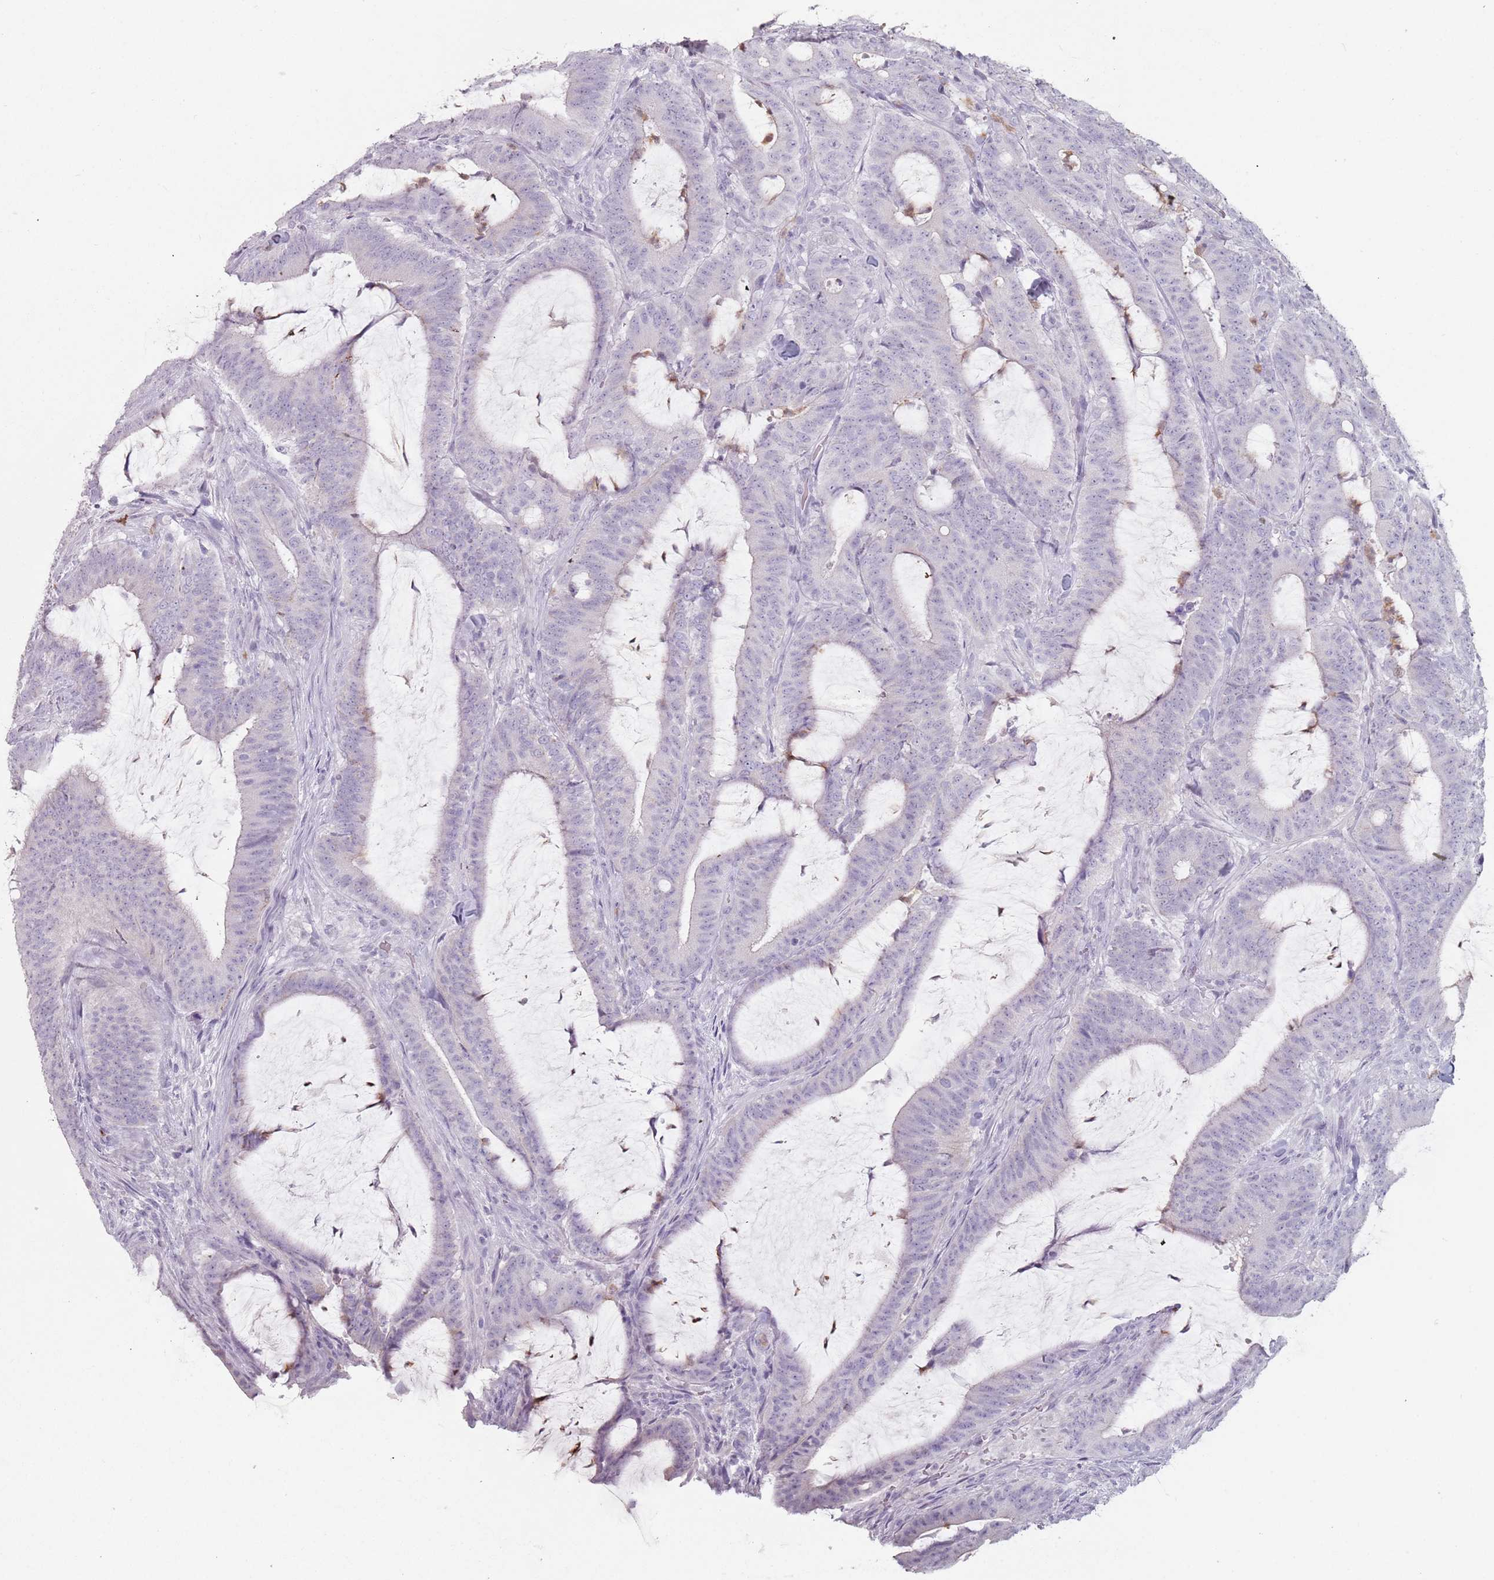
{"staining": {"intensity": "negative", "quantity": "none", "location": "none"}, "tissue": "colorectal cancer", "cell_type": "Tumor cells", "image_type": "cancer", "snomed": [{"axis": "morphology", "description": "Adenocarcinoma, NOS"}, {"axis": "topography", "description": "Colon"}], "caption": "Immunohistochemistry image of human colorectal adenocarcinoma stained for a protein (brown), which displays no expression in tumor cells.", "gene": "ZNF584", "patient": {"sex": "female", "age": 43}}